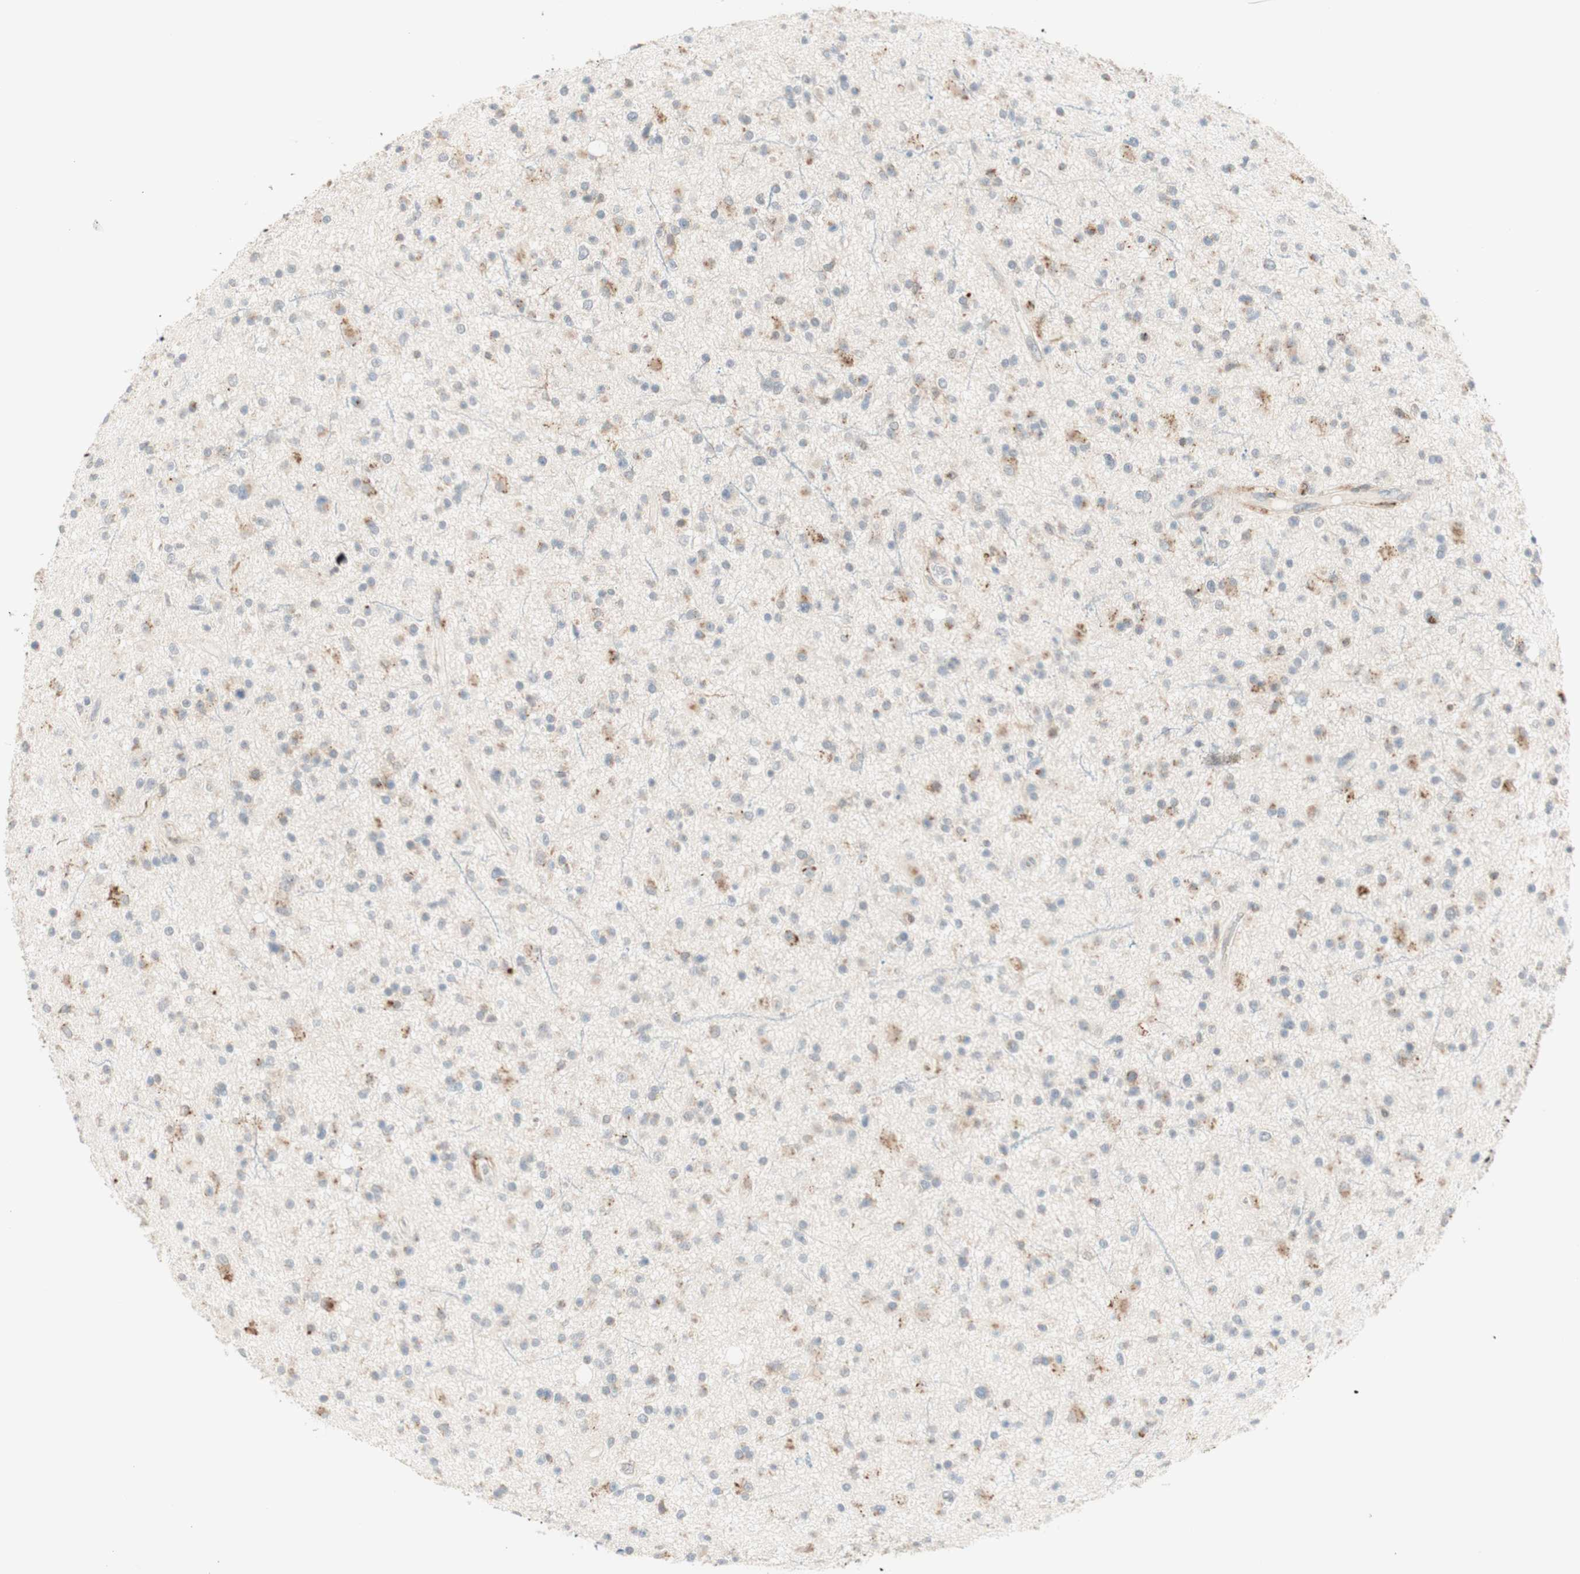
{"staining": {"intensity": "moderate", "quantity": "<25%", "location": "cytoplasmic/membranous"}, "tissue": "glioma", "cell_type": "Tumor cells", "image_type": "cancer", "snomed": [{"axis": "morphology", "description": "Glioma, malignant, High grade"}, {"axis": "topography", "description": "Brain"}], "caption": "Immunohistochemical staining of malignant glioma (high-grade) reveals moderate cytoplasmic/membranous protein expression in approximately <25% of tumor cells.", "gene": "GAPT", "patient": {"sex": "male", "age": 33}}